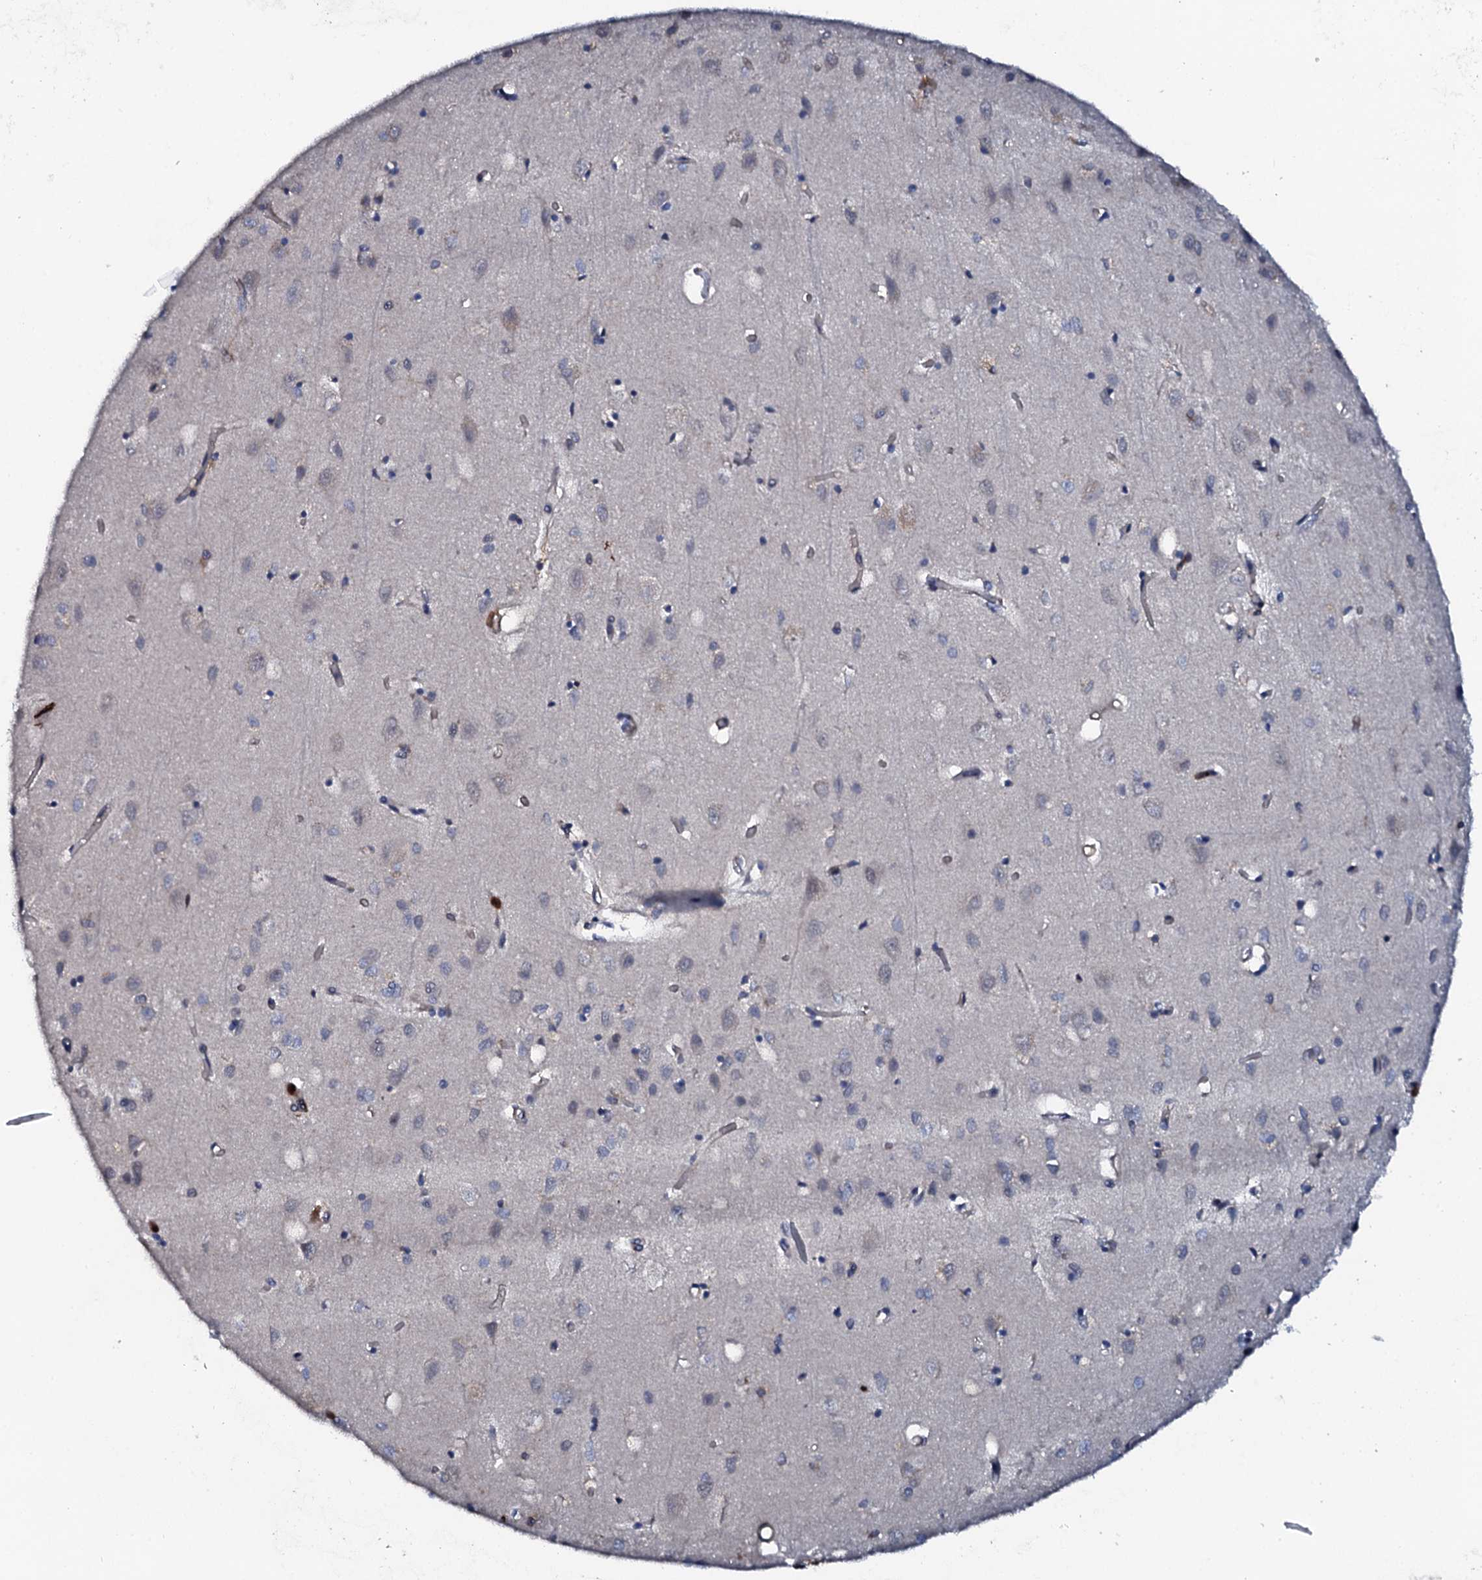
{"staining": {"intensity": "negative", "quantity": "none", "location": "none"}, "tissue": "cerebral cortex", "cell_type": "Endothelial cells", "image_type": "normal", "snomed": [{"axis": "morphology", "description": "Normal tissue, NOS"}, {"axis": "topography", "description": "Cerebral cortex"}], "caption": "Immunohistochemical staining of unremarkable cerebral cortex exhibits no significant positivity in endothelial cells.", "gene": "VAMP8", "patient": {"sex": "female", "age": 64}}